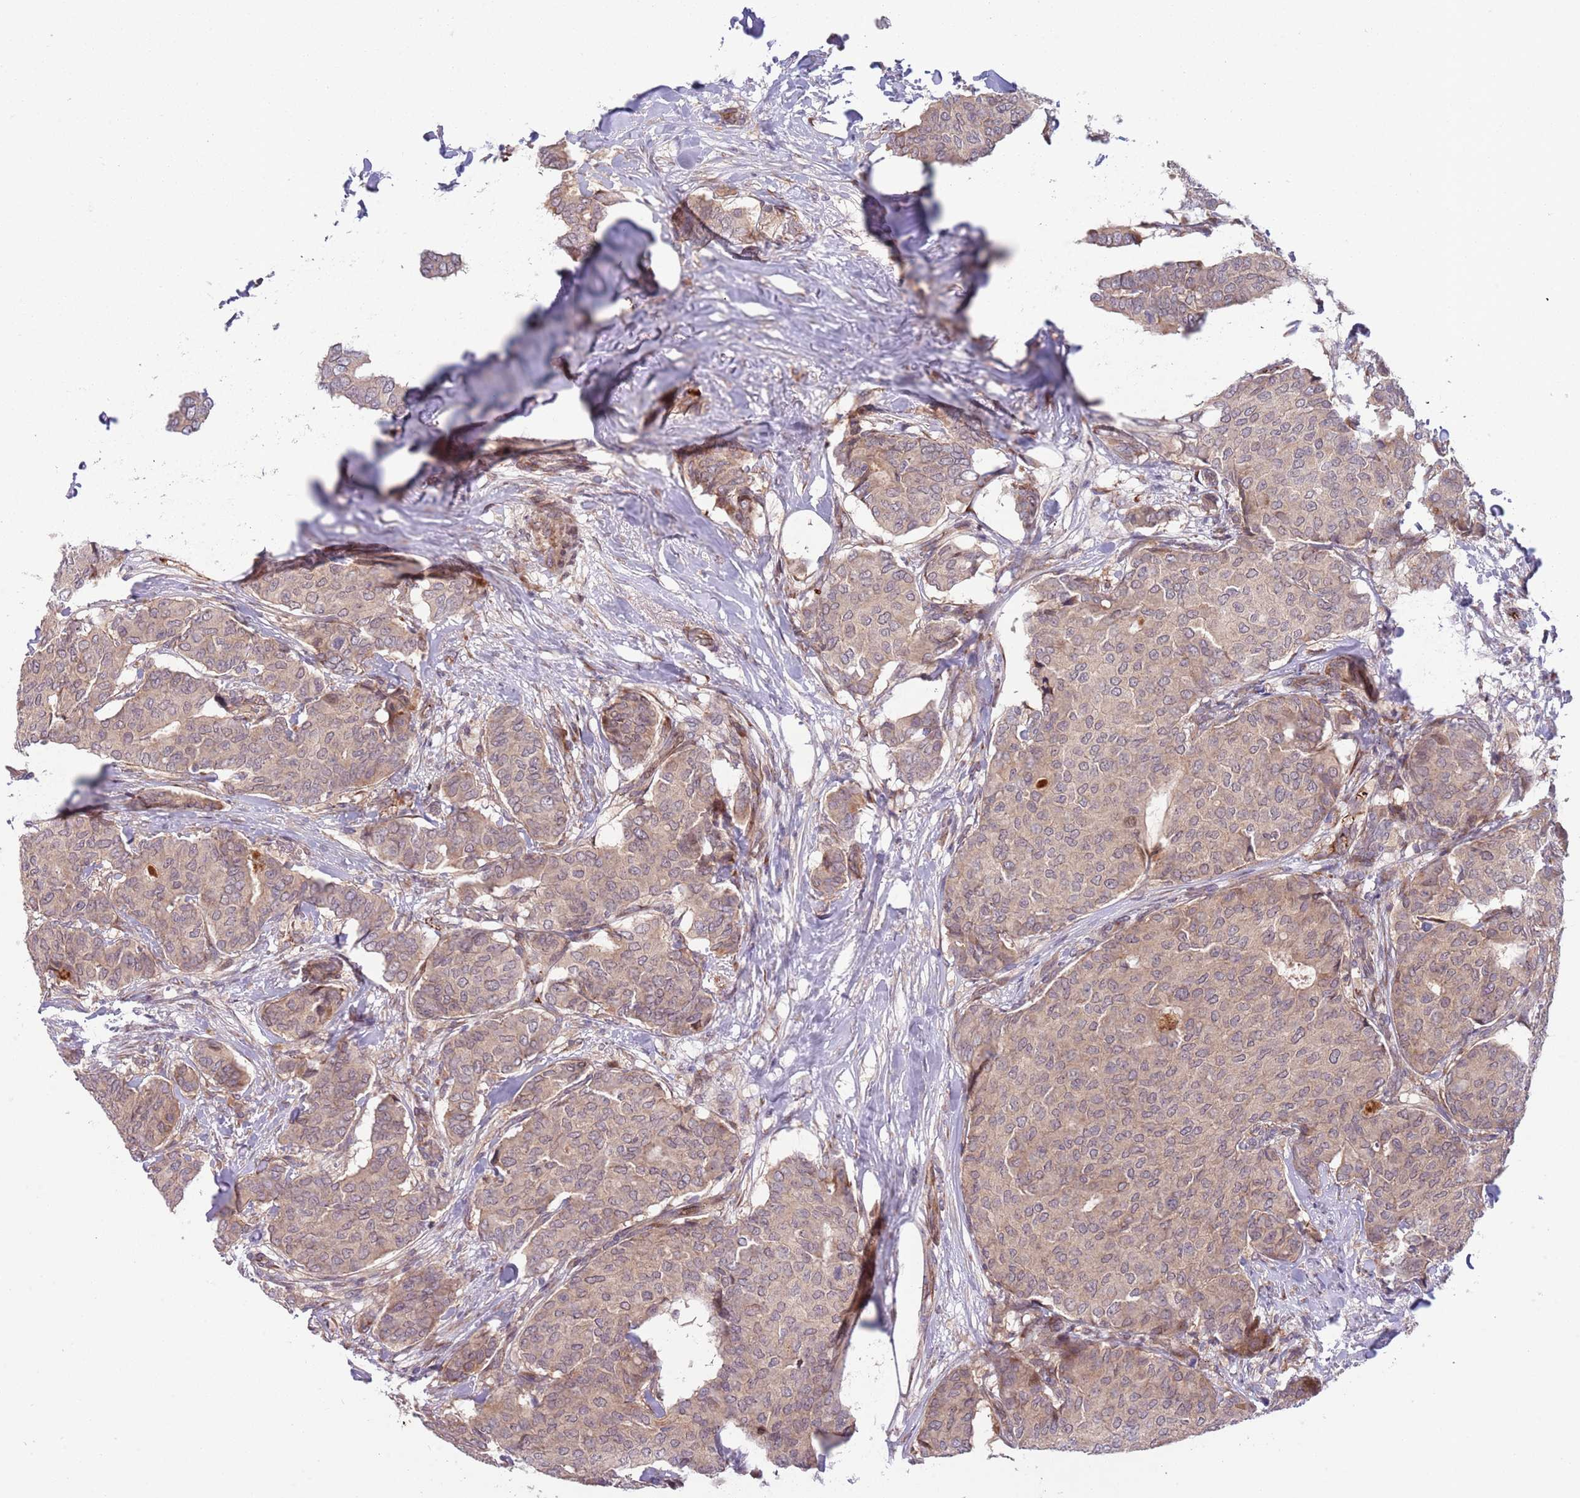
{"staining": {"intensity": "weak", "quantity": ">75%", "location": "cytoplasmic/membranous"}, "tissue": "breast cancer", "cell_type": "Tumor cells", "image_type": "cancer", "snomed": [{"axis": "morphology", "description": "Duct carcinoma"}, {"axis": "topography", "description": "Breast"}], "caption": "Immunohistochemical staining of human breast cancer (infiltrating ductal carcinoma) shows low levels of weak cytoplasmic/membranous protein positivity in approximately >75% of tumor cells.", "gene": "NT5DC4", "patient": {"sex": "female", "age": 75}}